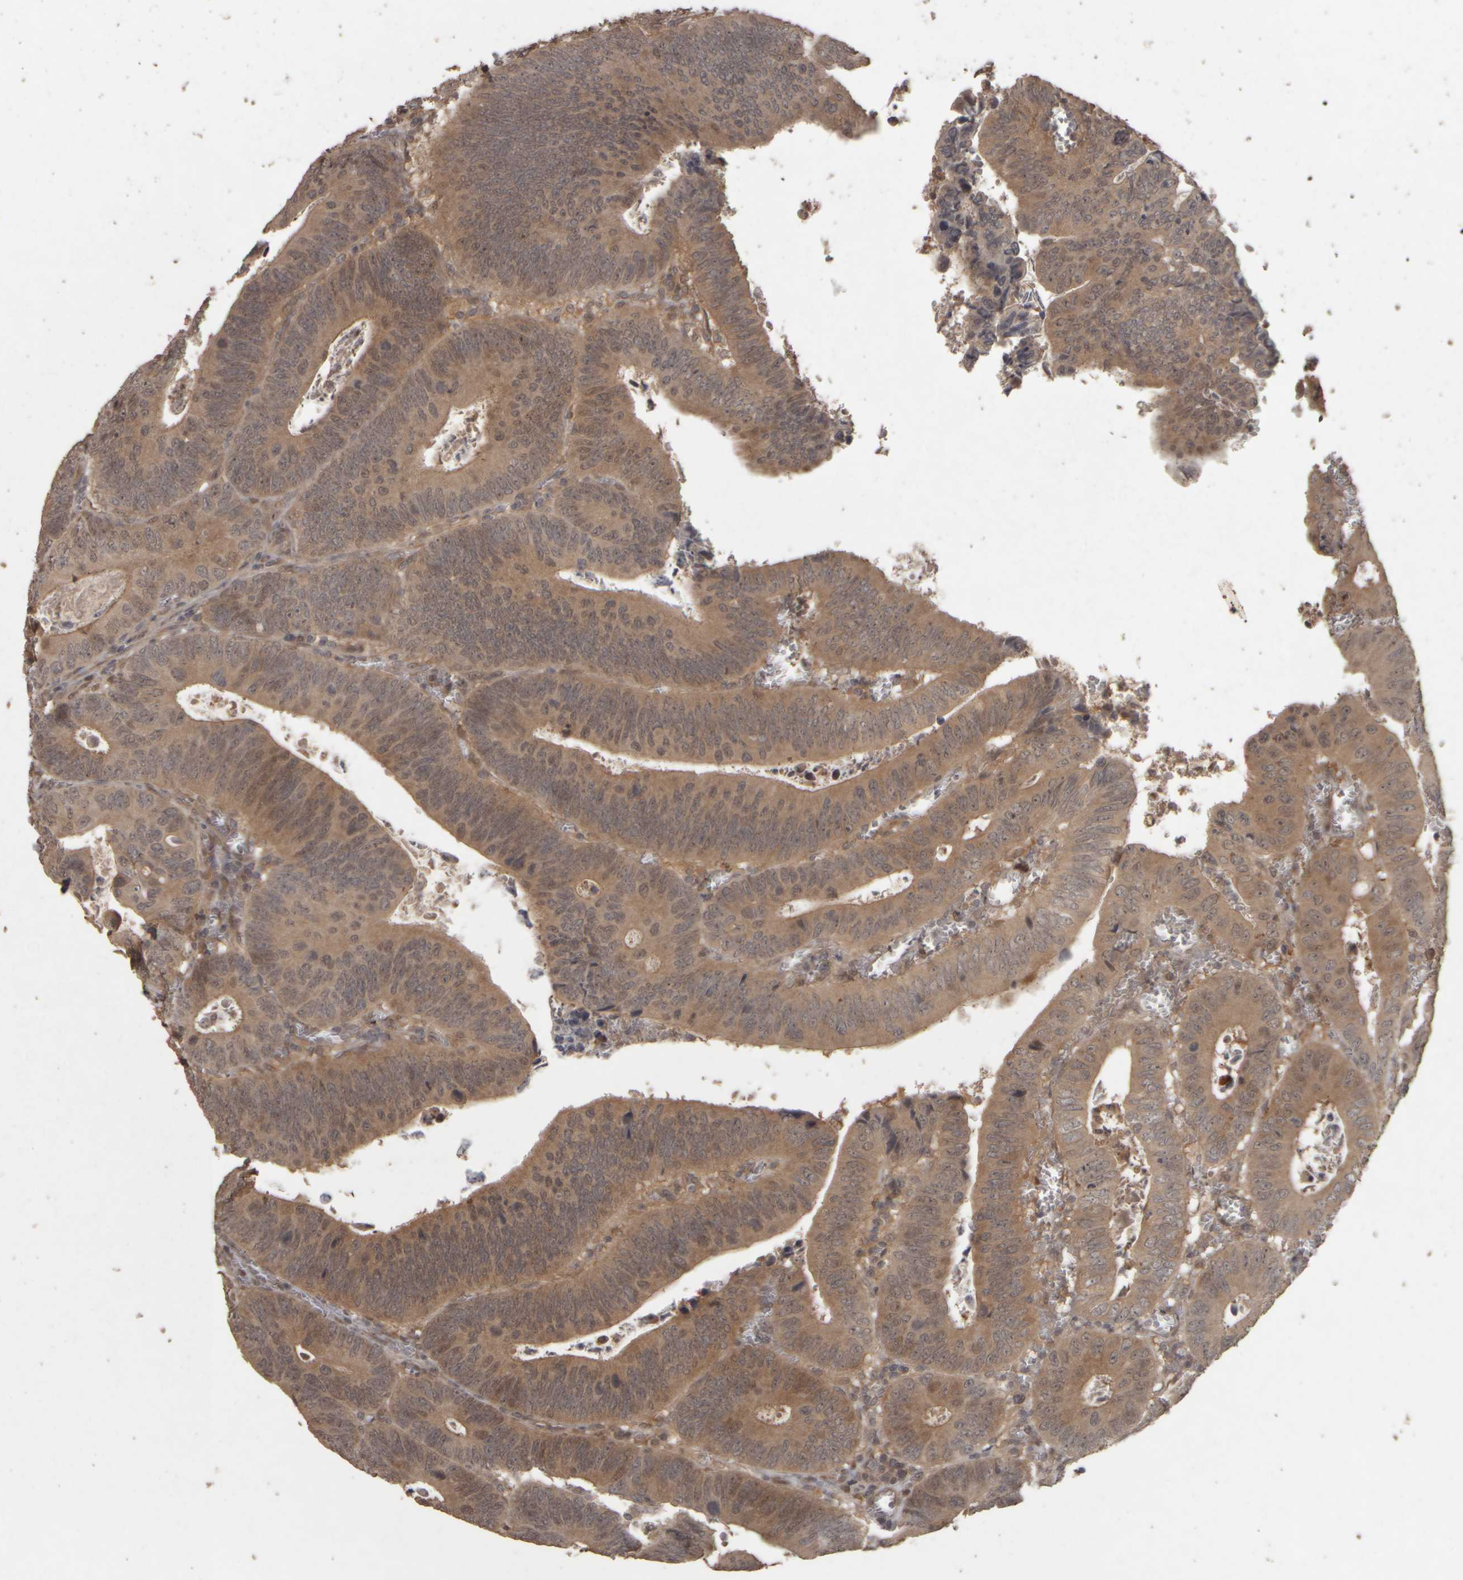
{"staining": {"intensity": "moderate", "quantity": ">75%", "location": "cytoplasmic/membranous"}, "tissue": "colorectal cancer", "cell_type": "Tumor cells", "image_type": "cancer", "snomed": [{"axis": "morphology", "description": "Inflammation, NOS"}, {"axis": "morphology", "description": "Adenocarcinoma, NOS"}, {"axis": "topography", "description": "Colon"}], "caption": "A micrograph of colorectal cancer stained for a protein reveals moderate cytoplasmic/membranous brown staining in tumor cells.", "gene": "ACO1", "patient": {"sex": "male", "age": 72}}